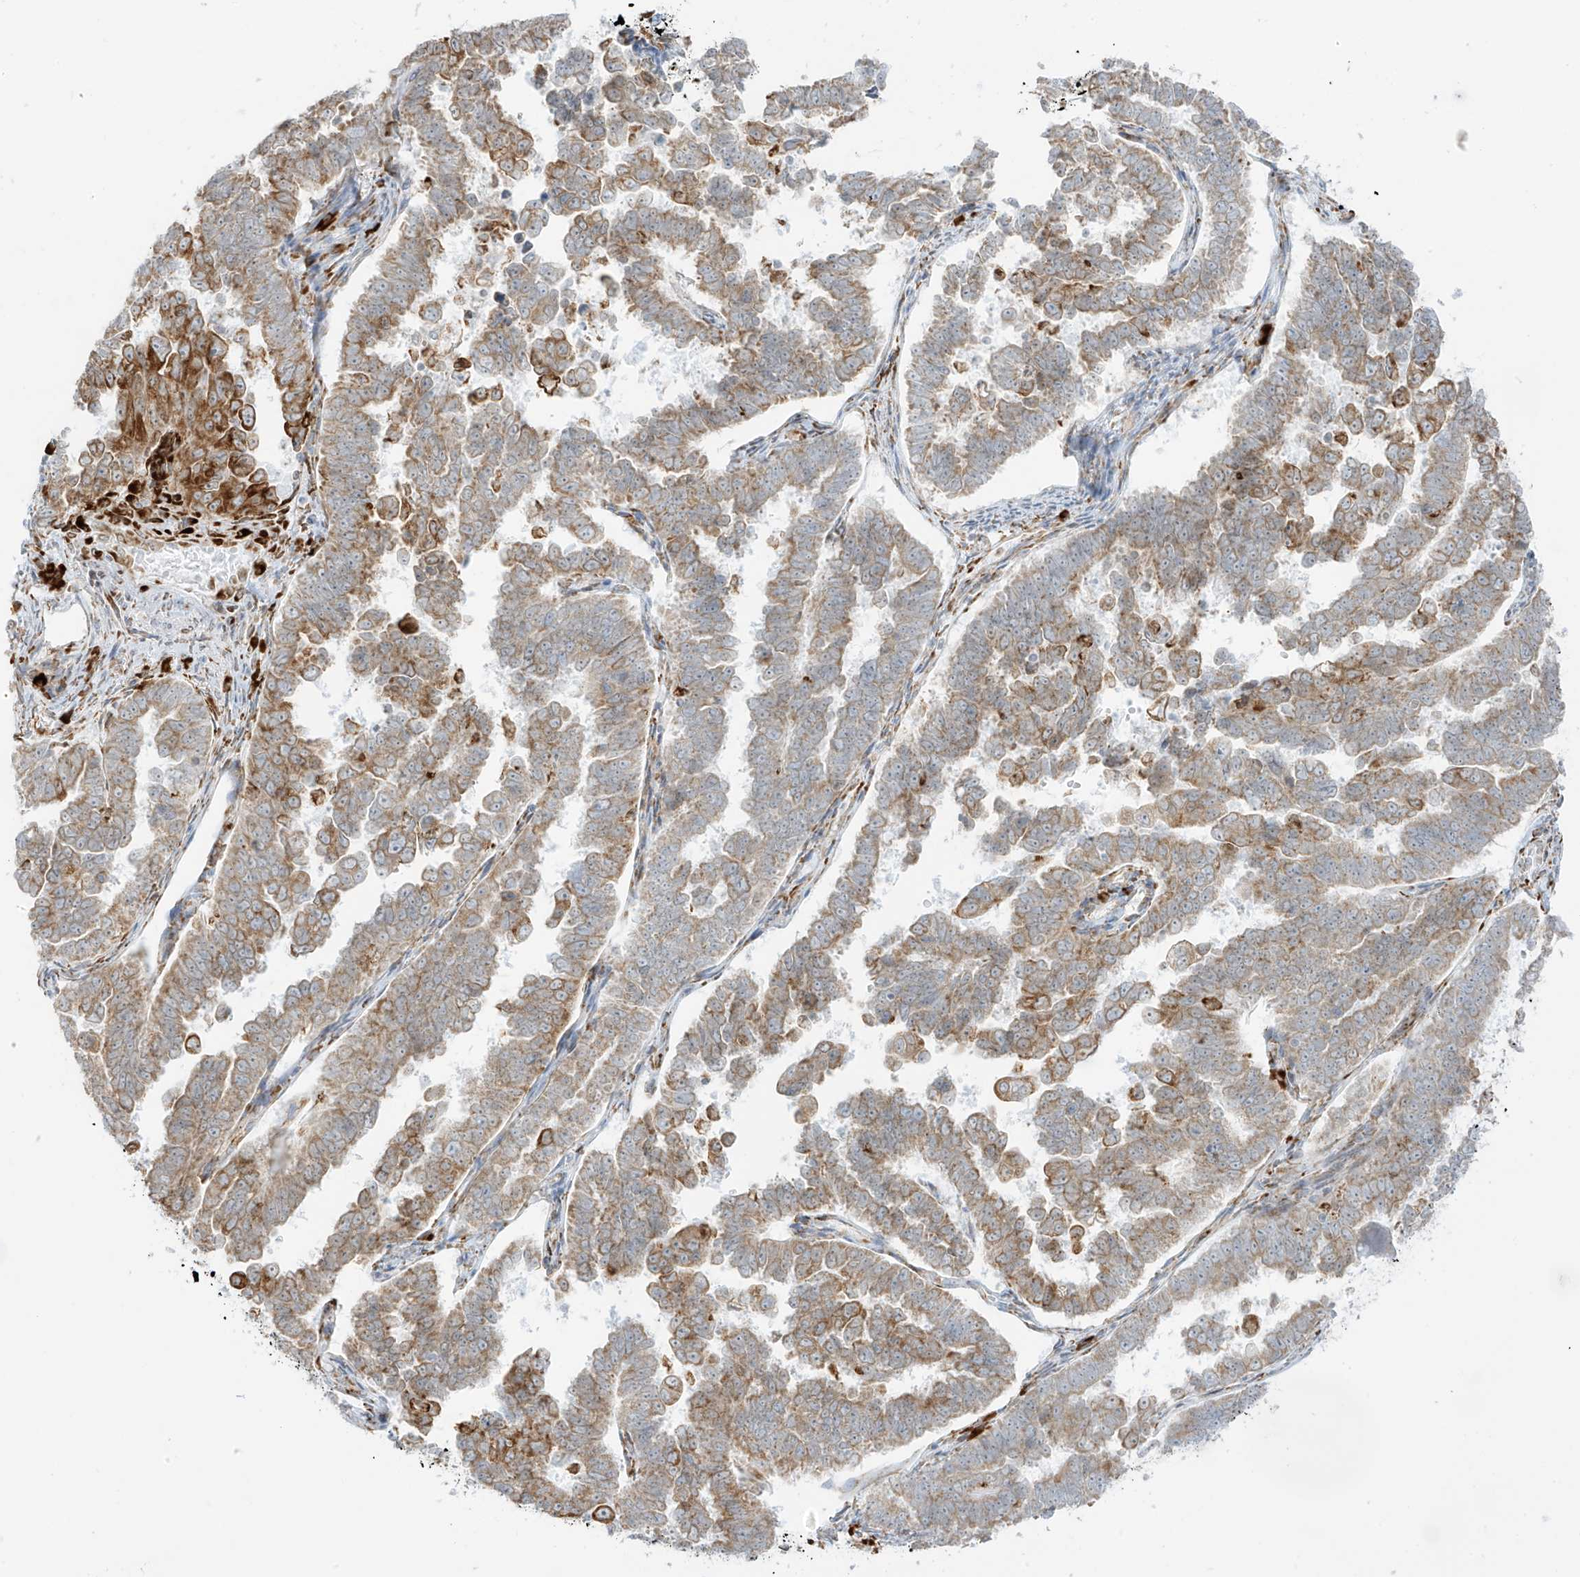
{"staining": {"intensity": "moderate", "quantity": ">75%", "location": "cytoplasmic/membranous"}, "tissue": "endometrial cancer", "cell_type": "Tumor cells", "image_type": "cancer", "snomed": [{"axis": "morphology", "description": "Adenocarcinoma, NOS"}, {"axis": "topography", "description": "Endometrium"}], "caption": "Approximately >75% of tumor cells in endometrial adenocarcinoma exhibit moderate cytoplasmic/membranous protein expression as visualized by brown immunohistochemical staining.", "gene": "LRRC59", "patient": {"sex": "female", "age": 75}}